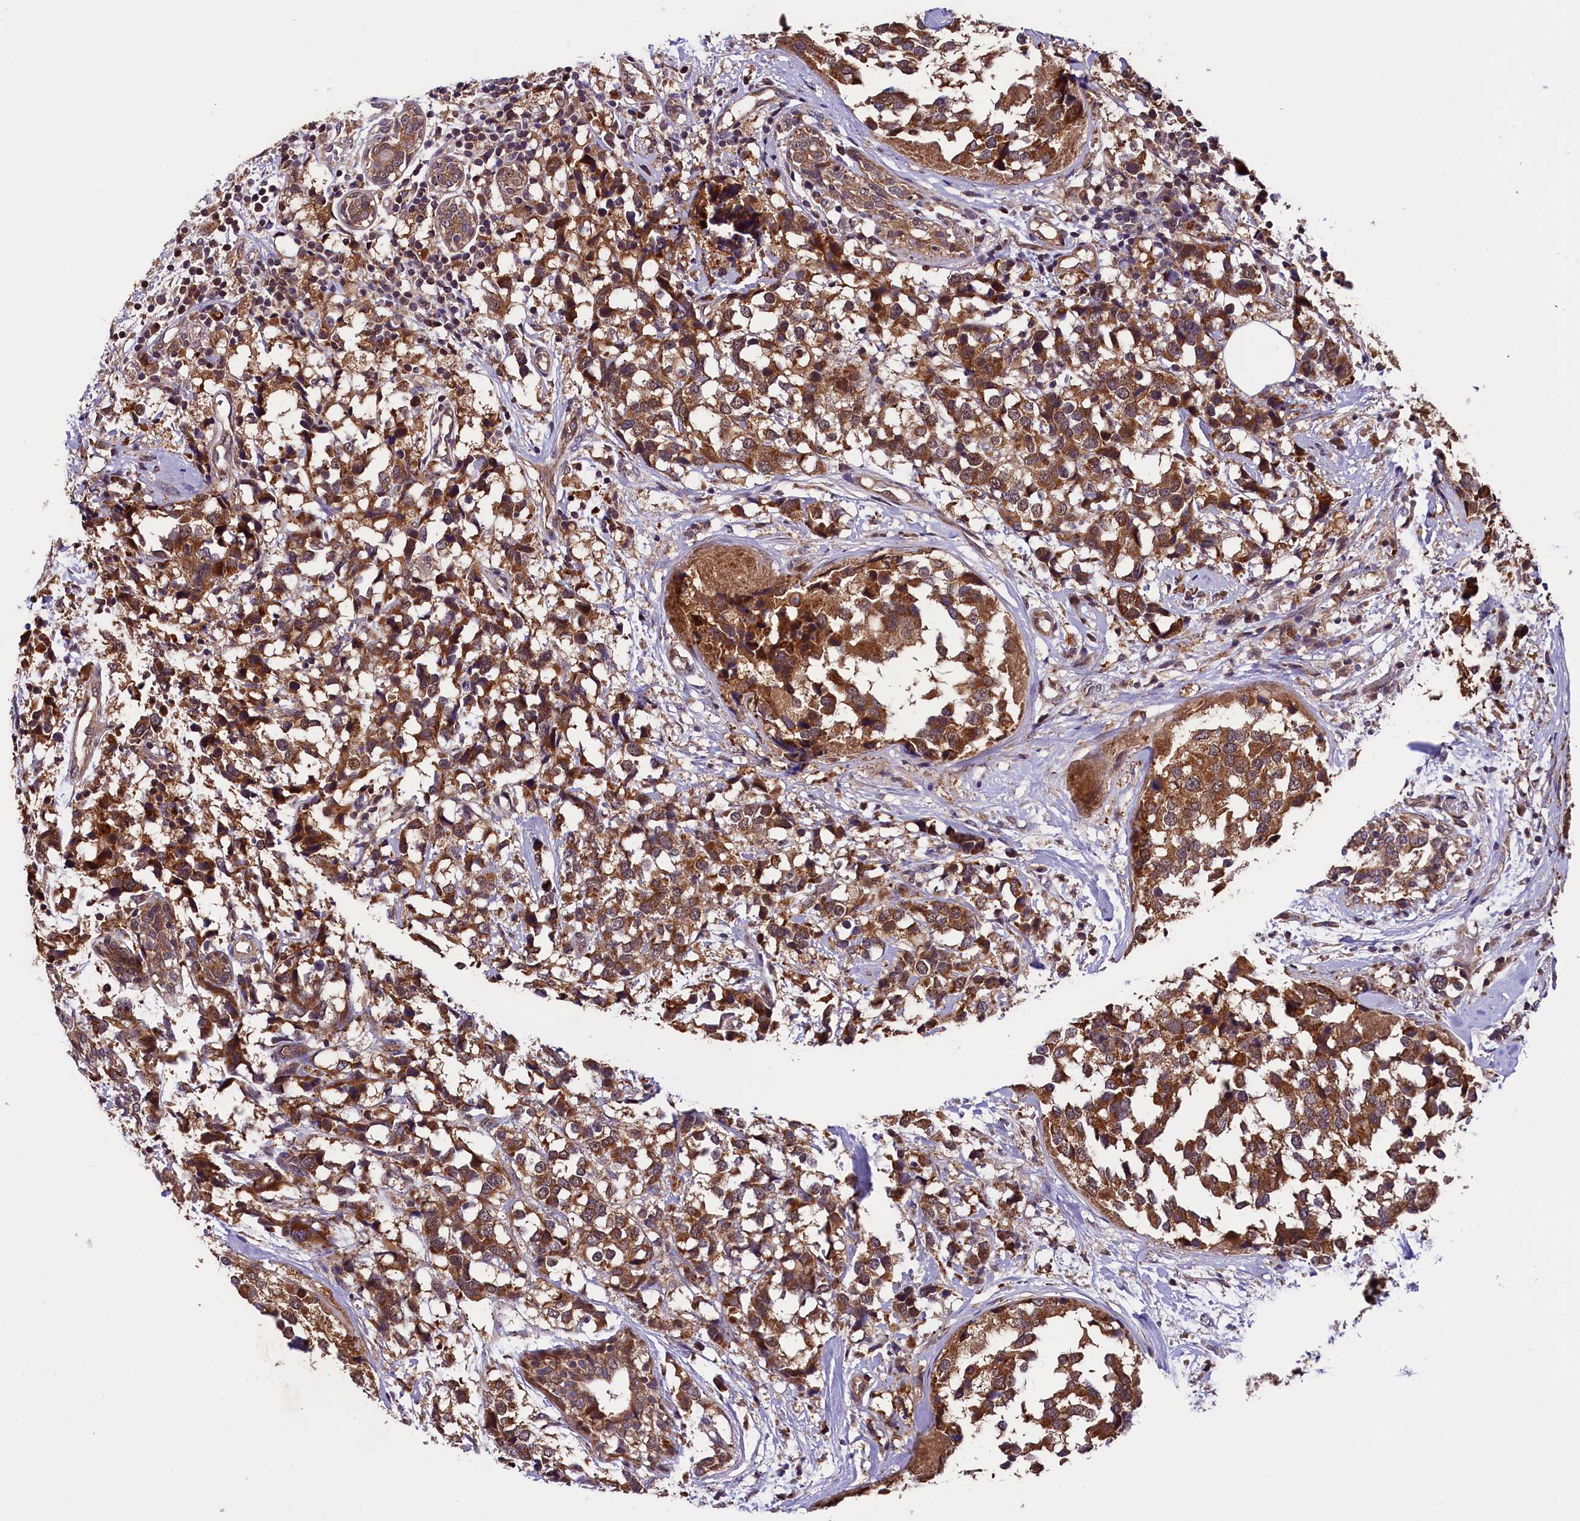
{"staining": {"intensity": "strong", "quantity": ">75%", "location": "cytoplasmic/membranous"}, "tissue": "breast cancer", "cell_type": "Tumor cells", "image_type": "cancer", "snomed": [{"axis": "morphology", "description": "Lobular carcinoma"}, {"axis": "topography", "description": "Breast"}], "caption": "This is an image of IHC staining of lobular carcinoma (breast), which shows strong expression in the cytoplasmic/membranous of tumor cells.", "gene": "DOHH", "patient": {"sex": "female", "age": 59}}